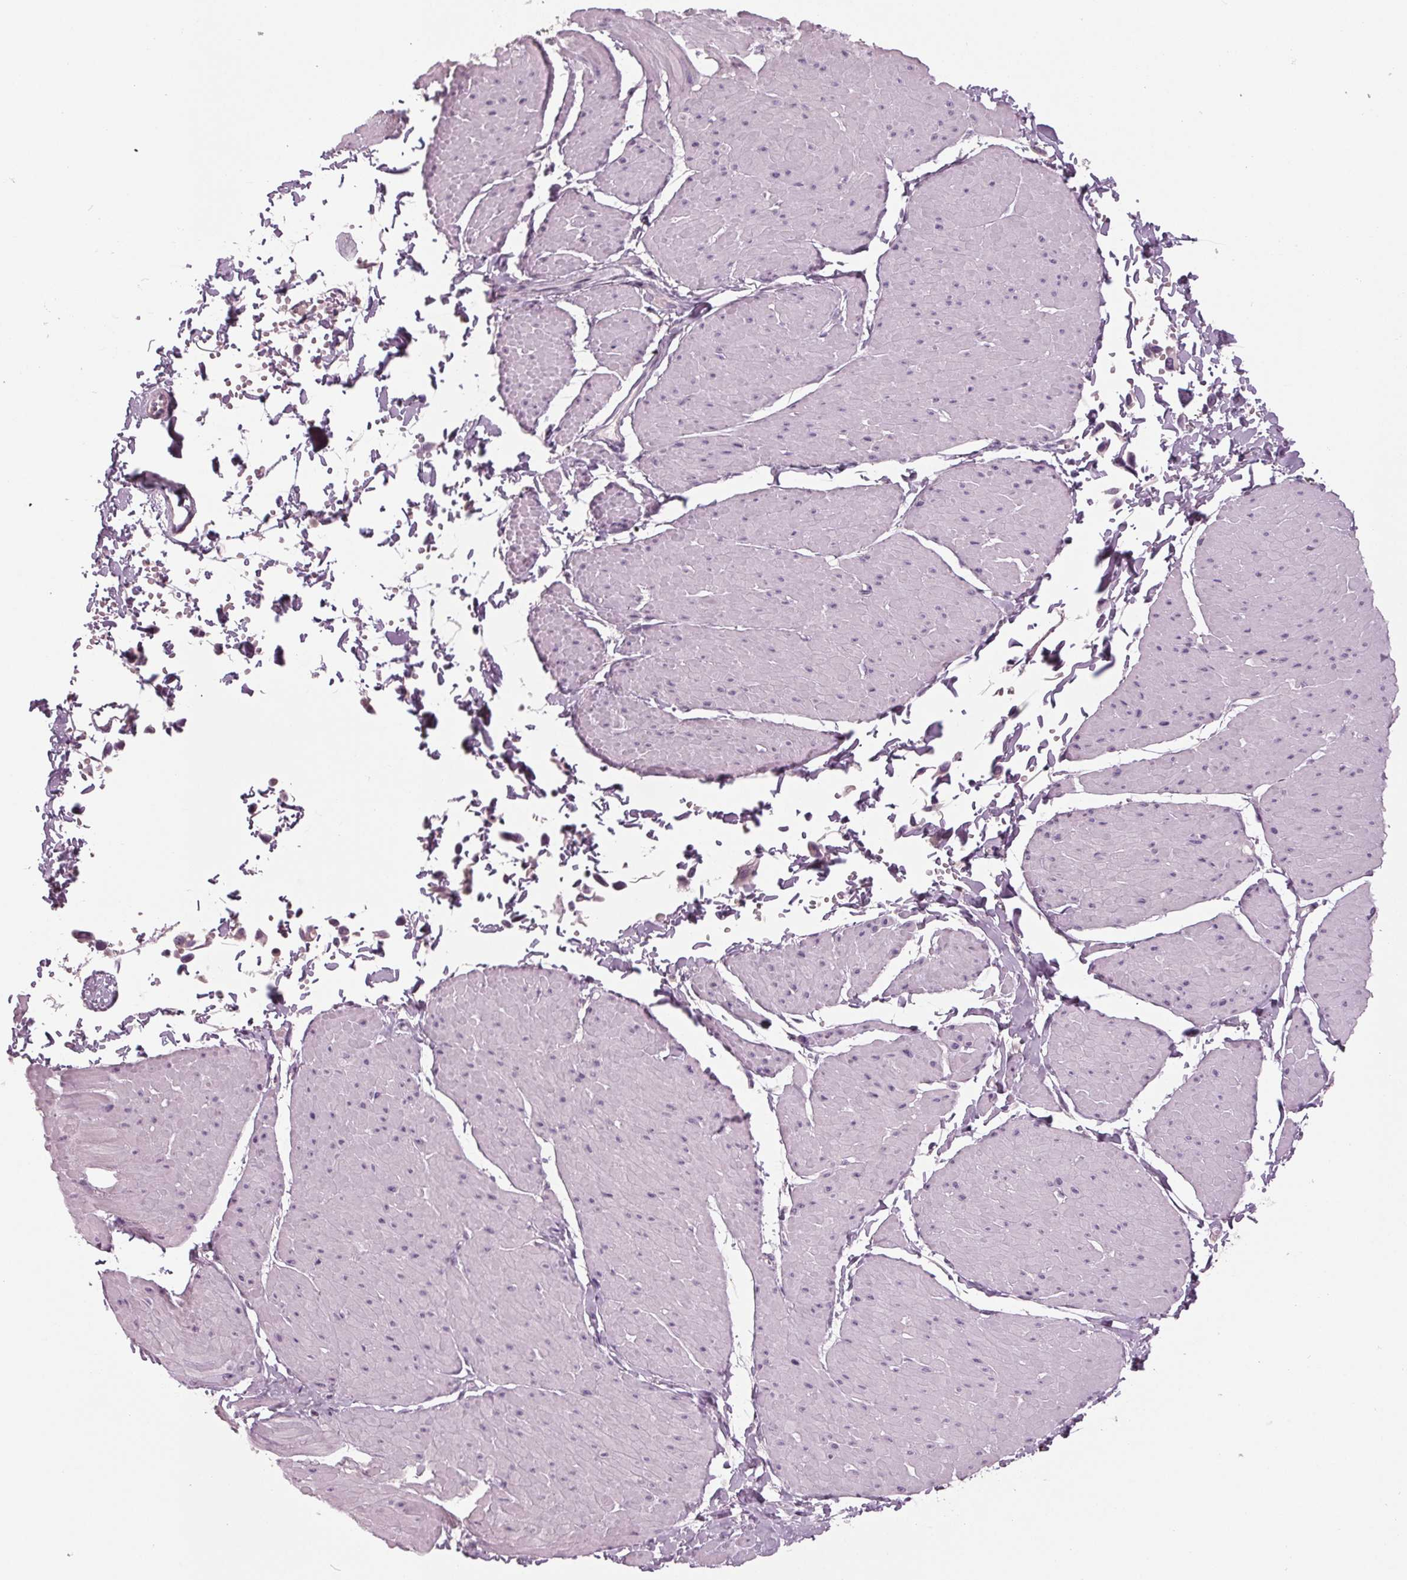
{"staining": {"intensity": "negative", "quantity": "none", "location": "none"}, "tissue": "adipose tissue", "cell_type": "Adipocytes", "image_type": "normal", "snomed": [{"axis": "morphology", "description": "Normal tissue, NOS"}, {"axis": "topography", "description": "Smooth muscle"}, {"axis": "topography", "description": "Peripheral nerve tissue"}], "caption": "High magnification brightfield microscopy of normal adipose tissue stained with DAB (brown) and counterstained with hematoxylin (blue): adipocytes show no significant positivity.", "gene": "TNNC2", "patient": {"sex": "male", "age": 58}}